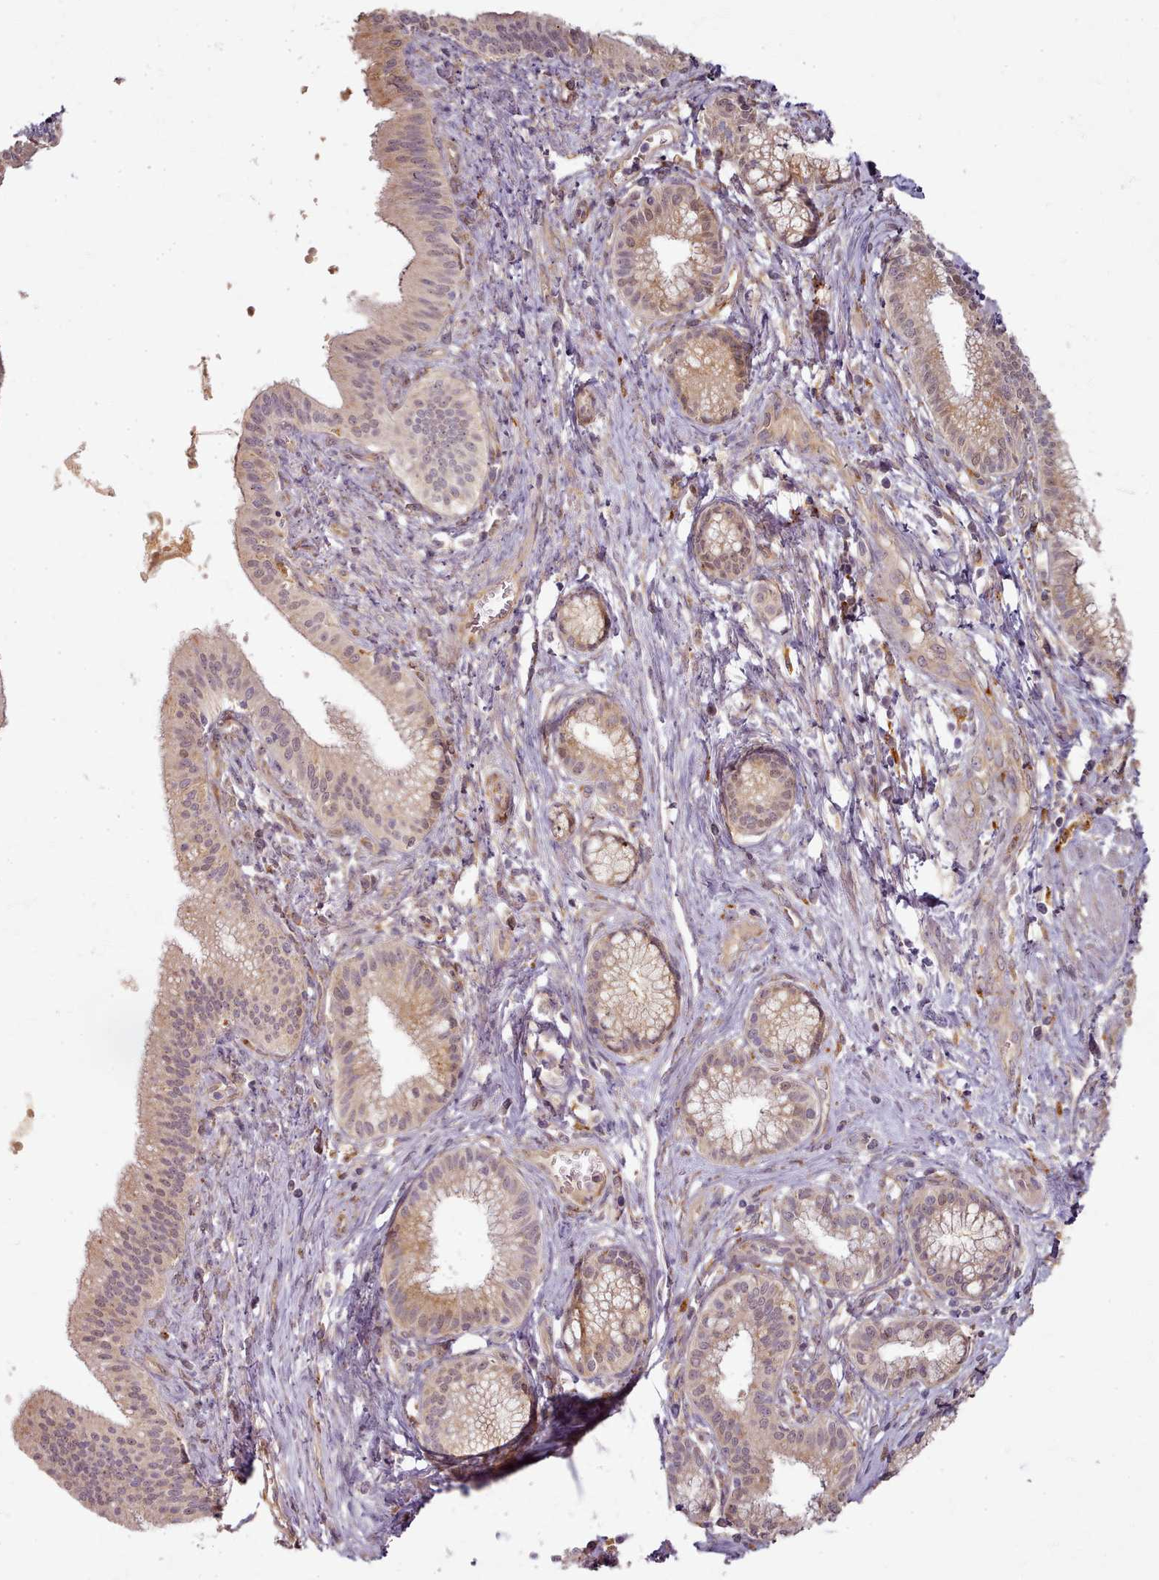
{"staining": {"intensity": "weak", "quantity": ">75%", "location": "cytoplasmic/membranous,nuclear"}, "tissue": "pancreatic cancer", "cell_type": "Tumor cells", "image_type": "cancer", "snomed": [{"axis": "morphology", "description": "Adenocarcinoma, NOS"}, {"axis": "topography", "description": "Pancreas"}], "caption": "Tumor cells exhibit low levels of weak cytoplasmic/membranous and nuclear expression in about >75% of cells in pancreatic cancer (adenocarcinoma).", "gene": "C1QTNF5", "patient": {"sex": "male", "age": 72}}